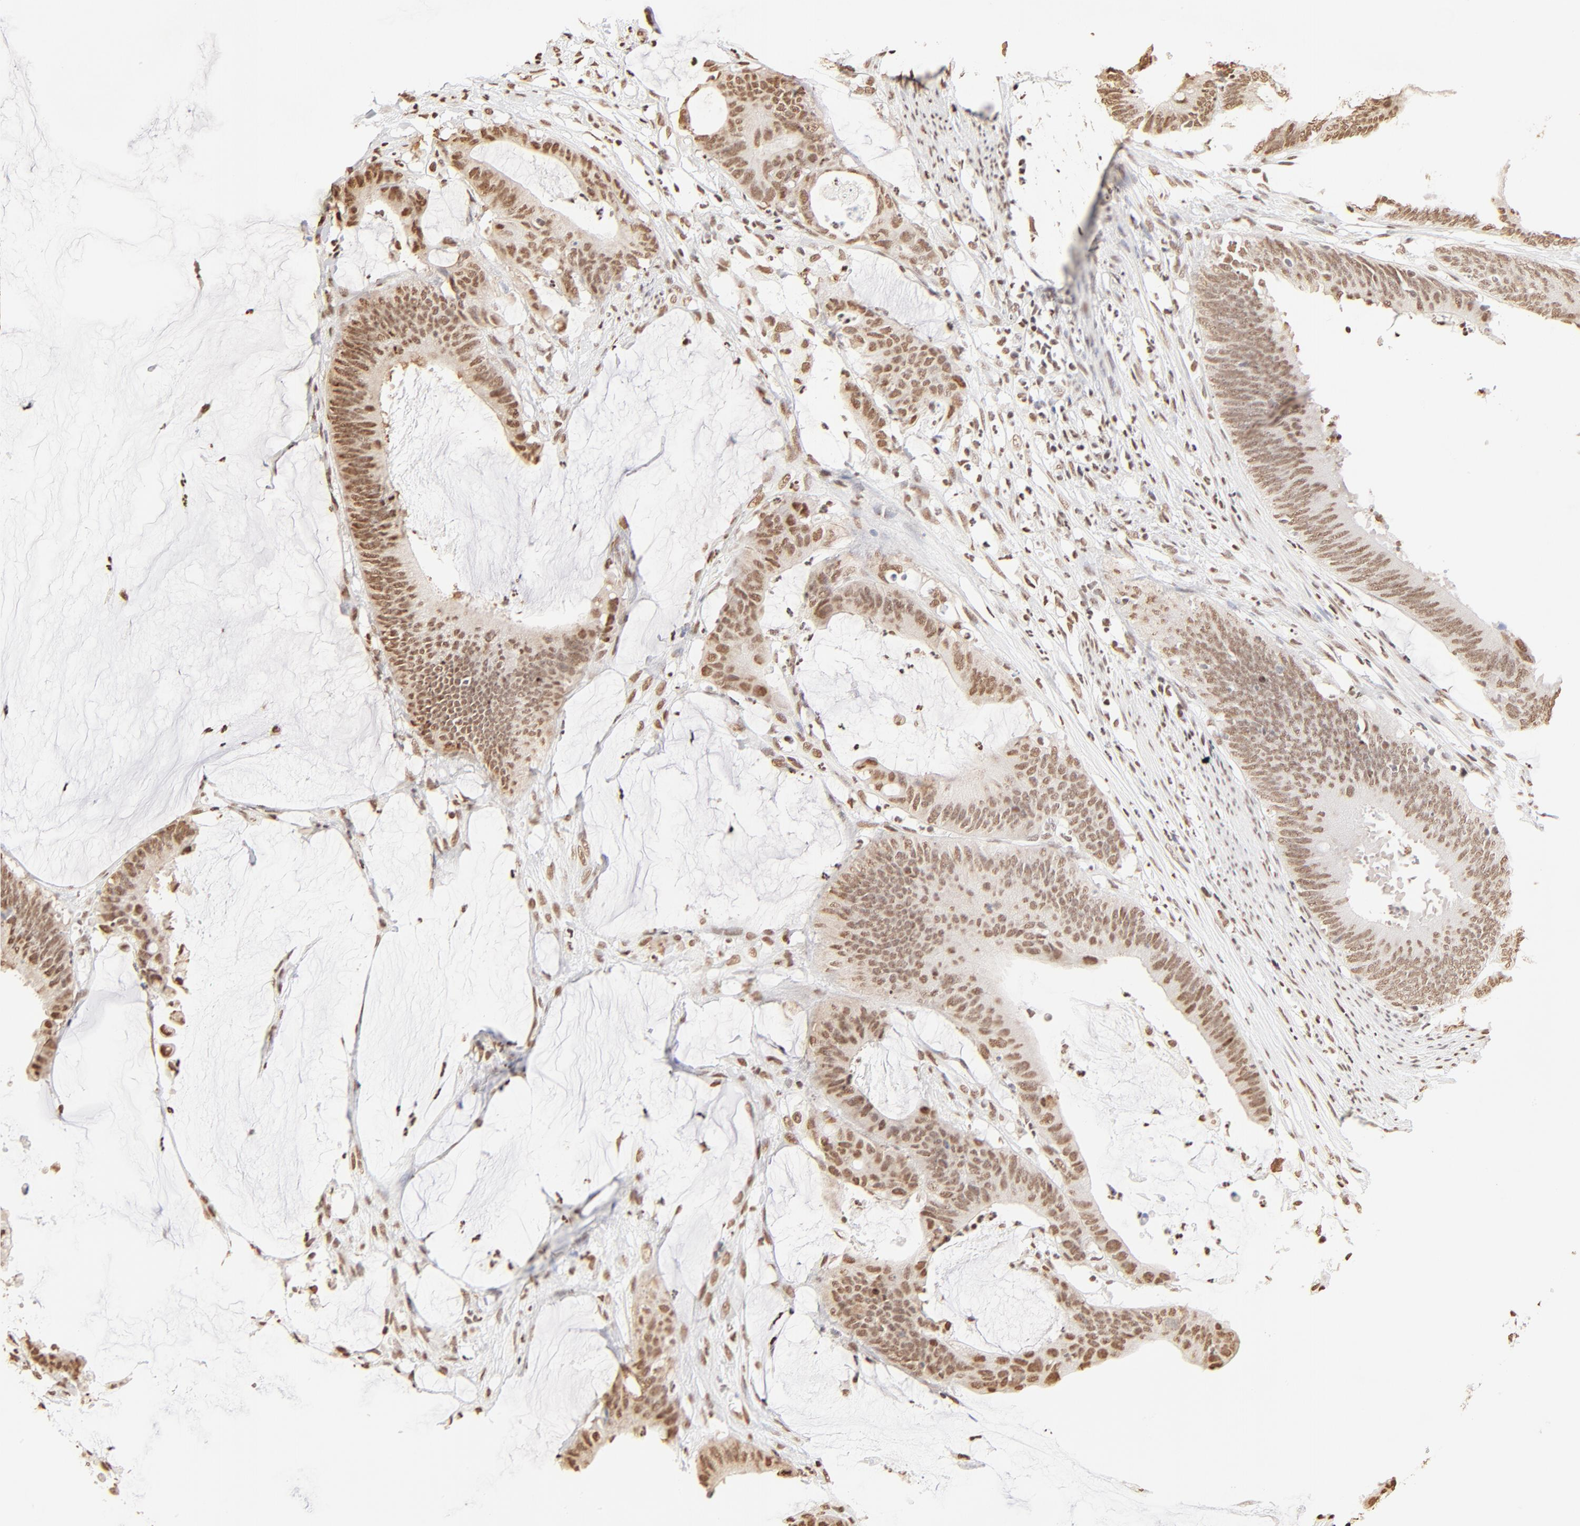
{"staining": {"intensity": "moderate", "quantity": ">75%", "location": "cytoplasmic/membranous,nuclear"}, "tissue": "colorectal cancer", "cell_type": "Tumor cells", "image_type": "cancer", "snomed": [{"axis": "morphology", "description": "Adenocarcinoma, NOS"}, {"axis": "topography", "description": "Rectum"}], "caption": "Immunohistochemical staining of colorectal cancer shows medium levels of moderate cytoplasmic/membranous and nuclear protein expression in approximately >75% of tumor cells.", "gene": "ZNF540", "patient": {"sex": "female", "age": 66}}